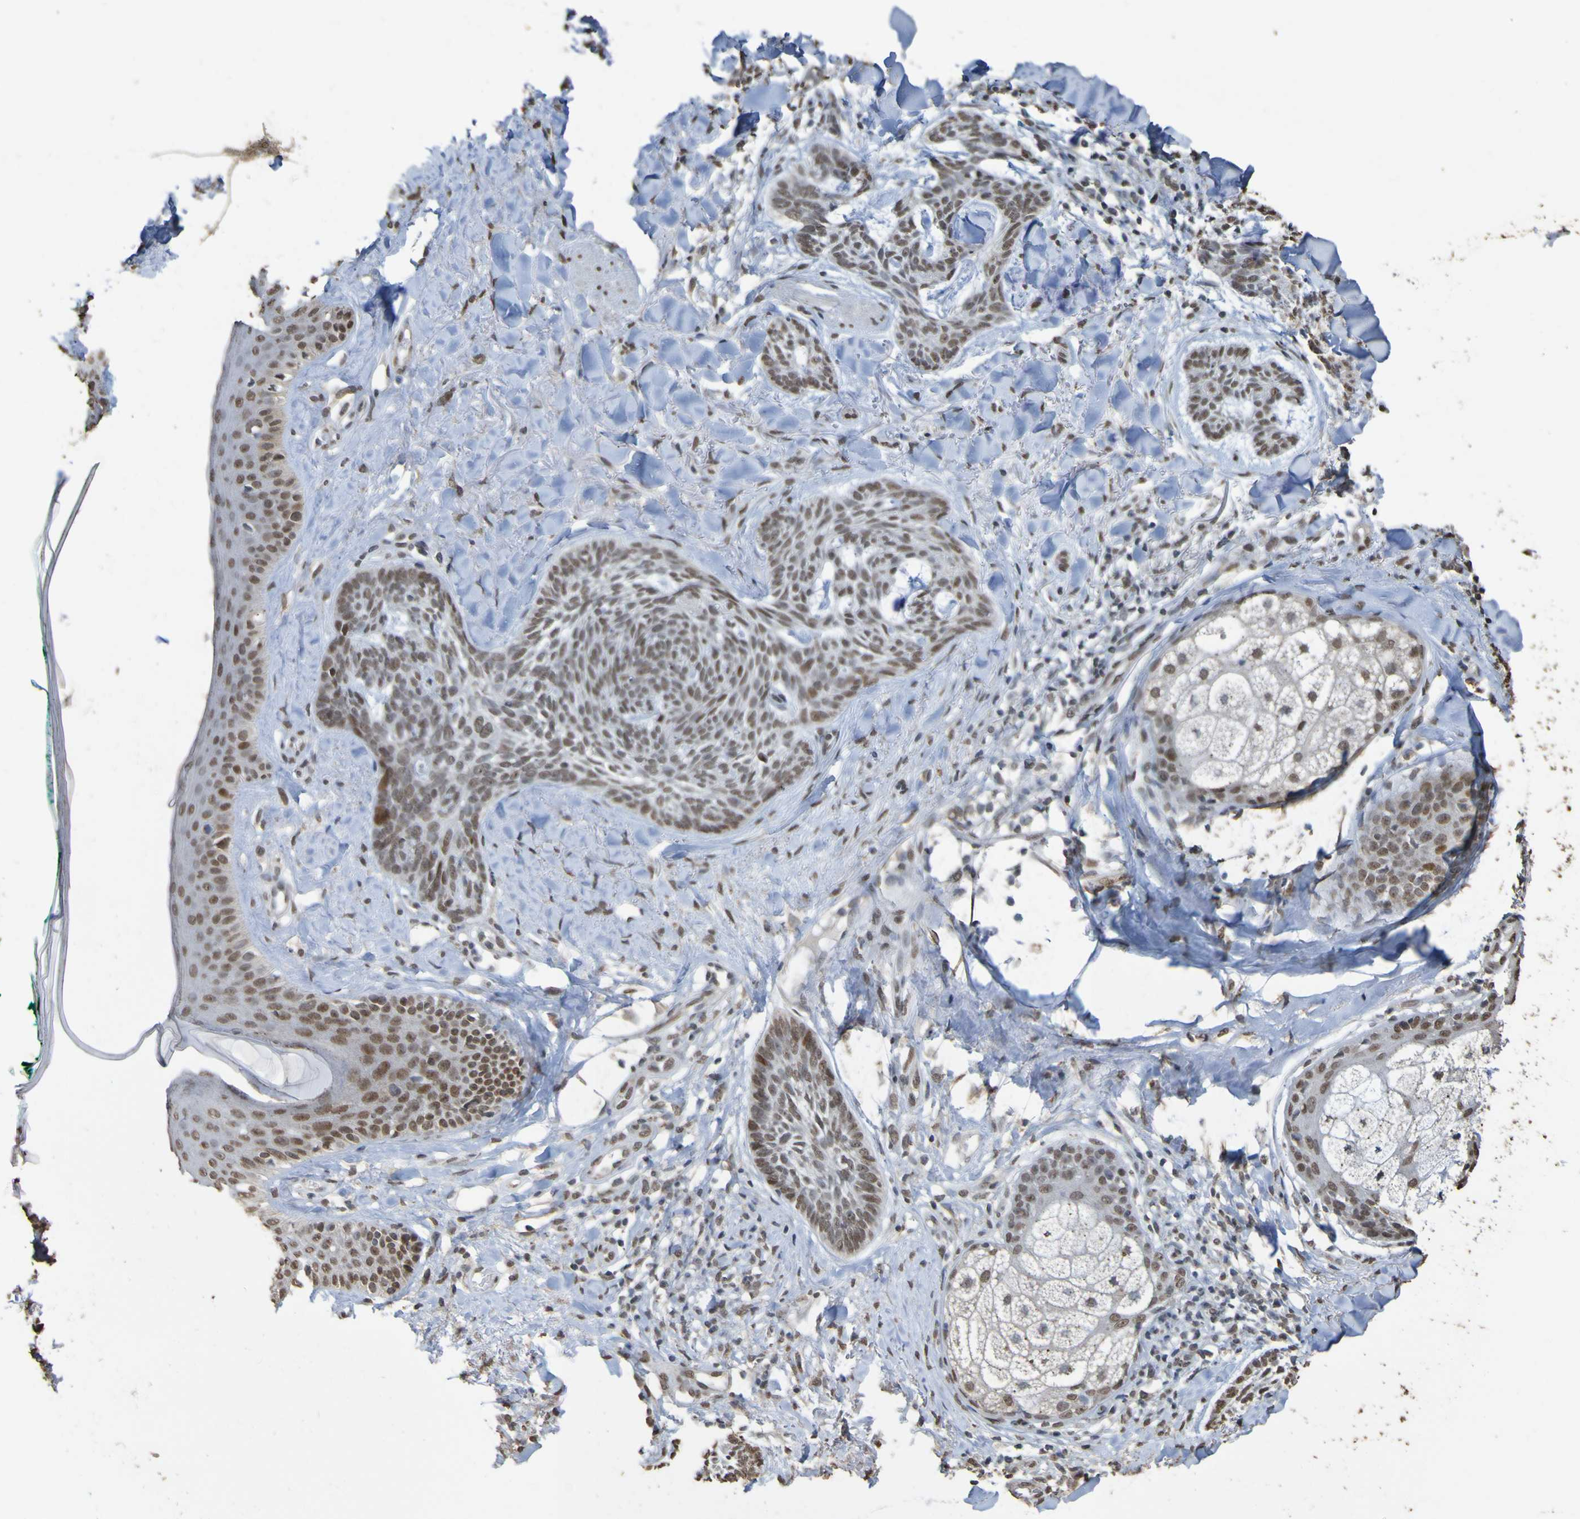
{"staining": {"intensity": "weak", "quantity": ">75%", "location": "nuclear"}, "tissue": "skin cancer", "cell_type": "Tumor cells", "image_type": "cancer", "snomed": [{"axis": "morphology", "description": "Basal cell carcinoma"}, {"axis": "topography", "description": "Skin"}], "caption": "The photomicrograph reveals immunohistochemical staining of basal cell carcinoma (skin). There is weak nuclear expression is present in about >75% of tumor cells.", "gene": "ALKBH2", "patient": {"sex": "male", "age": 43}}